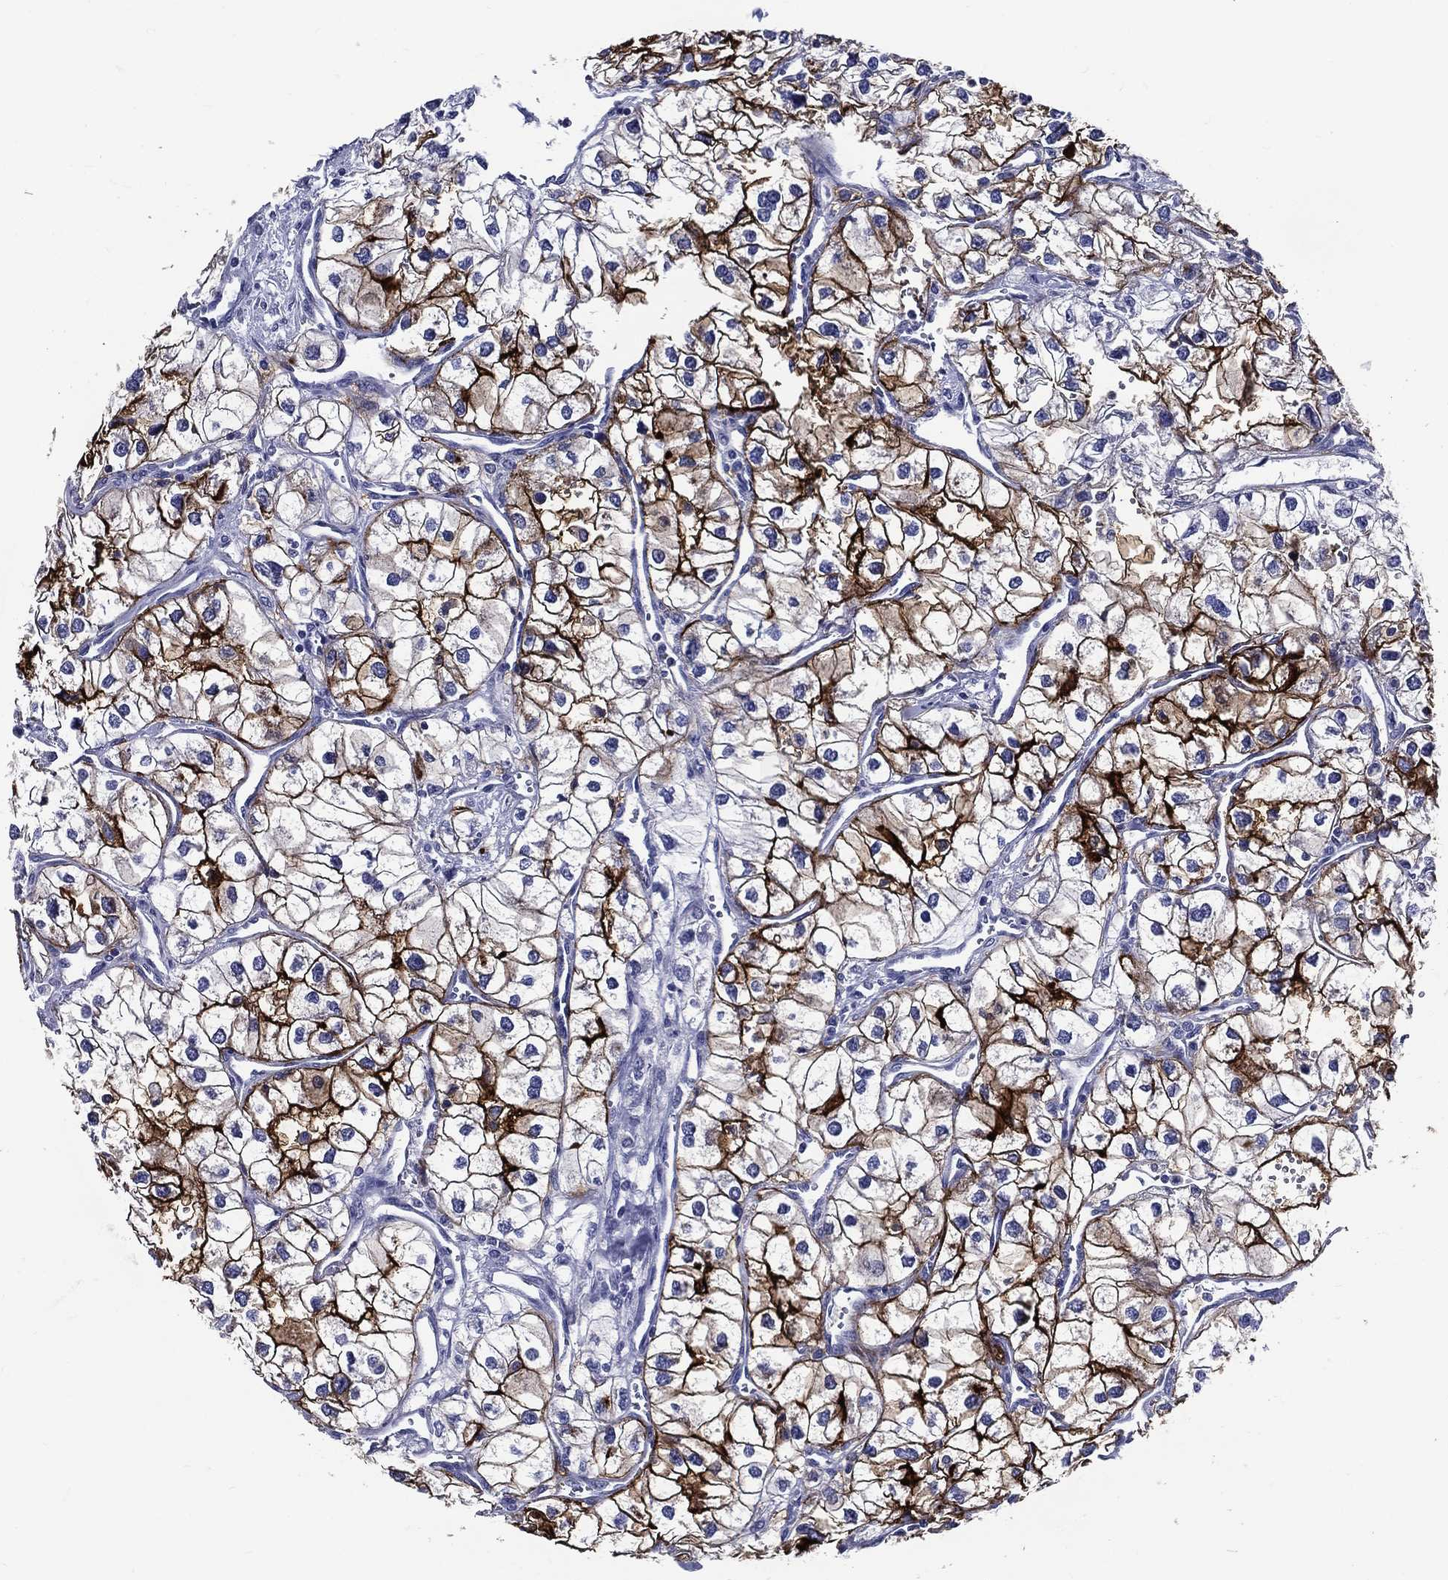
{"staining": {"intensity": "strong", "quantity": ">75%", "location": "cytoplasmic/membranous"}, "tissue": "renal cancer", "cell_type": "Tumor cells", "image_type": "cancer", "snomed": [{"axis": "morphology", "description": "Adenocarcinoma, NOS"}, {"axis": "topography", "description": "Kidney"}], "caption": "IHC histopathology image of renal adenocarcinoma stained for a protein (brown), which demonstrates high levels of strong cytoplasmic/membranous expression in about >75% of tumor cells.", "gene": "ACE2", "patient": {"sex": "male", "age": 59}}